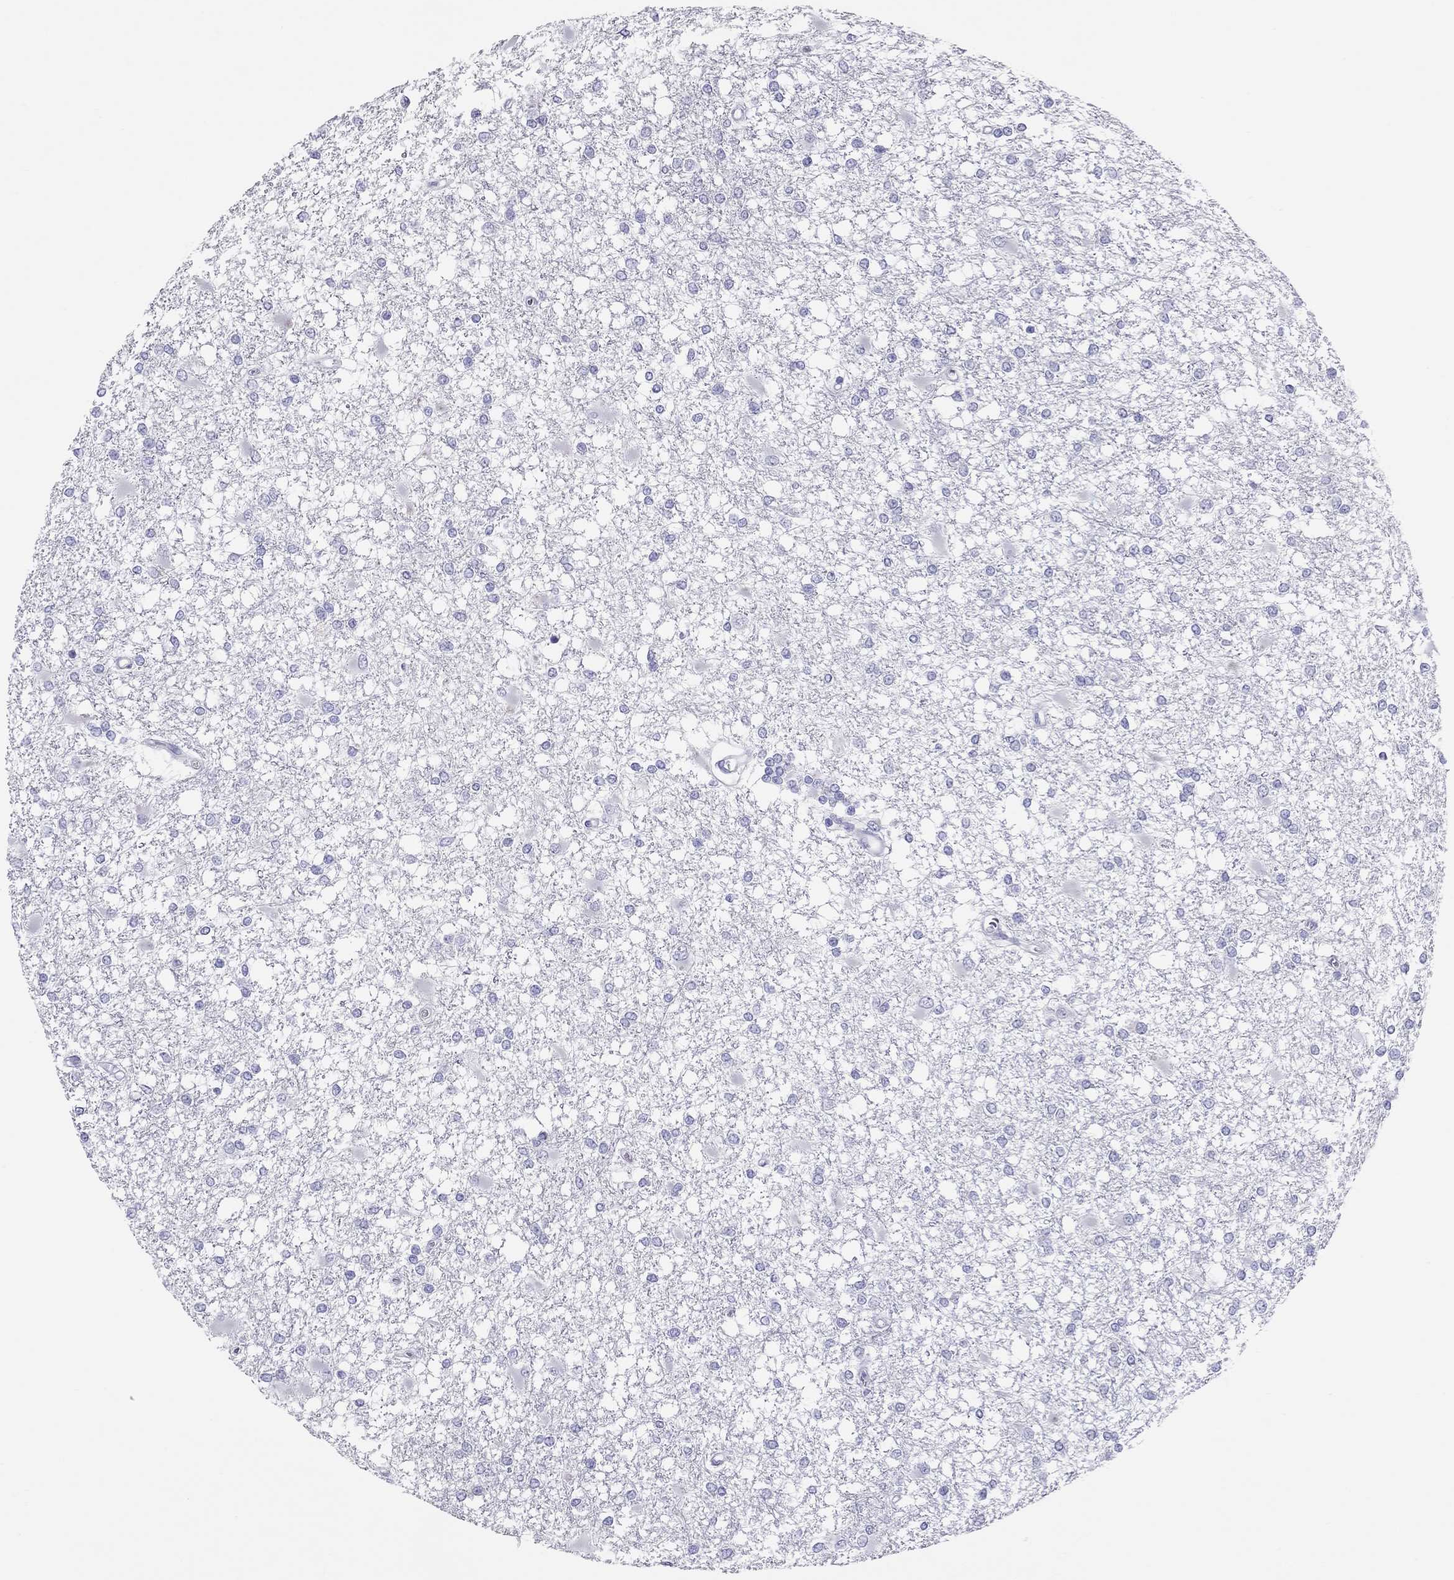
{"staining": {"intensity": "negative", "quantity": "none", "location": "none"}, "tissue": "glioma", "cell_type": "Tumor cells", "image_type": "cancer", "snomed": [{"axis": "morphology", "description": "Glioma, malignant, High grade"}, {"axis": "topography", "description": "Cerebral cortex"}], "caption": "High power microscopy image of an immunohistochemistry photomicrograph of malignant glioma (high-grade), revealing no significant positivity in tumor cells. (Brightfield microscopy of DAB IHC at high magnification).", "gene": "PSMB11", "patient": {"sex": "male", "age": 79}}